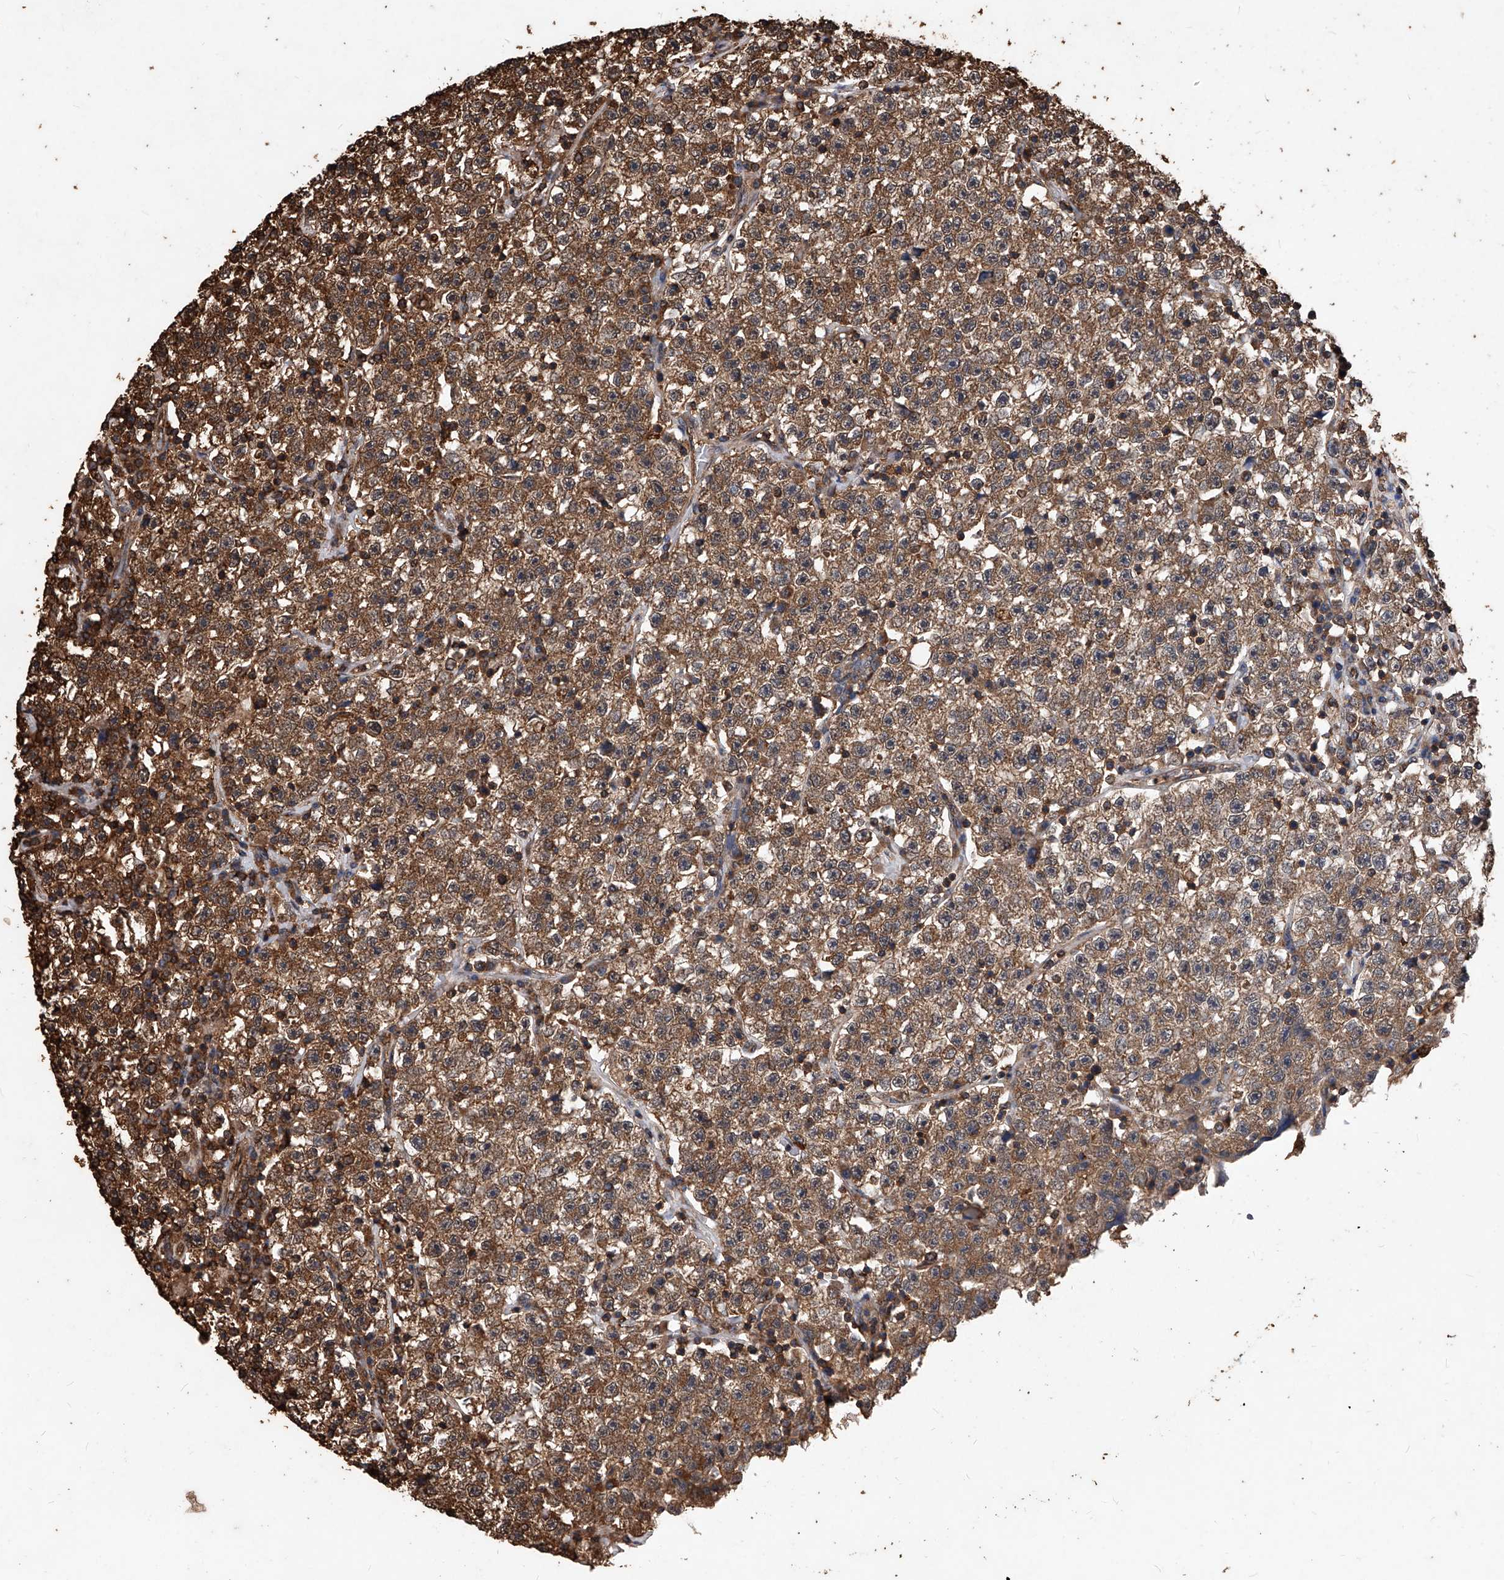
{"staining": {"intensity": "moderate", "quantity": ">75%", "location": "cytoplasmic/membranous"}, "tissue": "testis cancer", "cell_type": "Tumor cells", "image_type": "cancer", "snomed": [{"axis": "morphology", "description": "Seminoma, NOS"}, {"axis": "topography", "description": "Testis"}], "caption": "Brown immunohistochemical staining in testis seminoma exhibits moderate cytoplasmic/membranous expression in approximately >75% of tumor cells. The staining was performed using DAB (3,3'-diaminobenzidine) to visualize the protein expression in brown, while the nuclei were stained in blue with hematoxylin (Magnification: 20x).", "gene": "UCP2", "patient": {"sex": "male", "age": 22}}